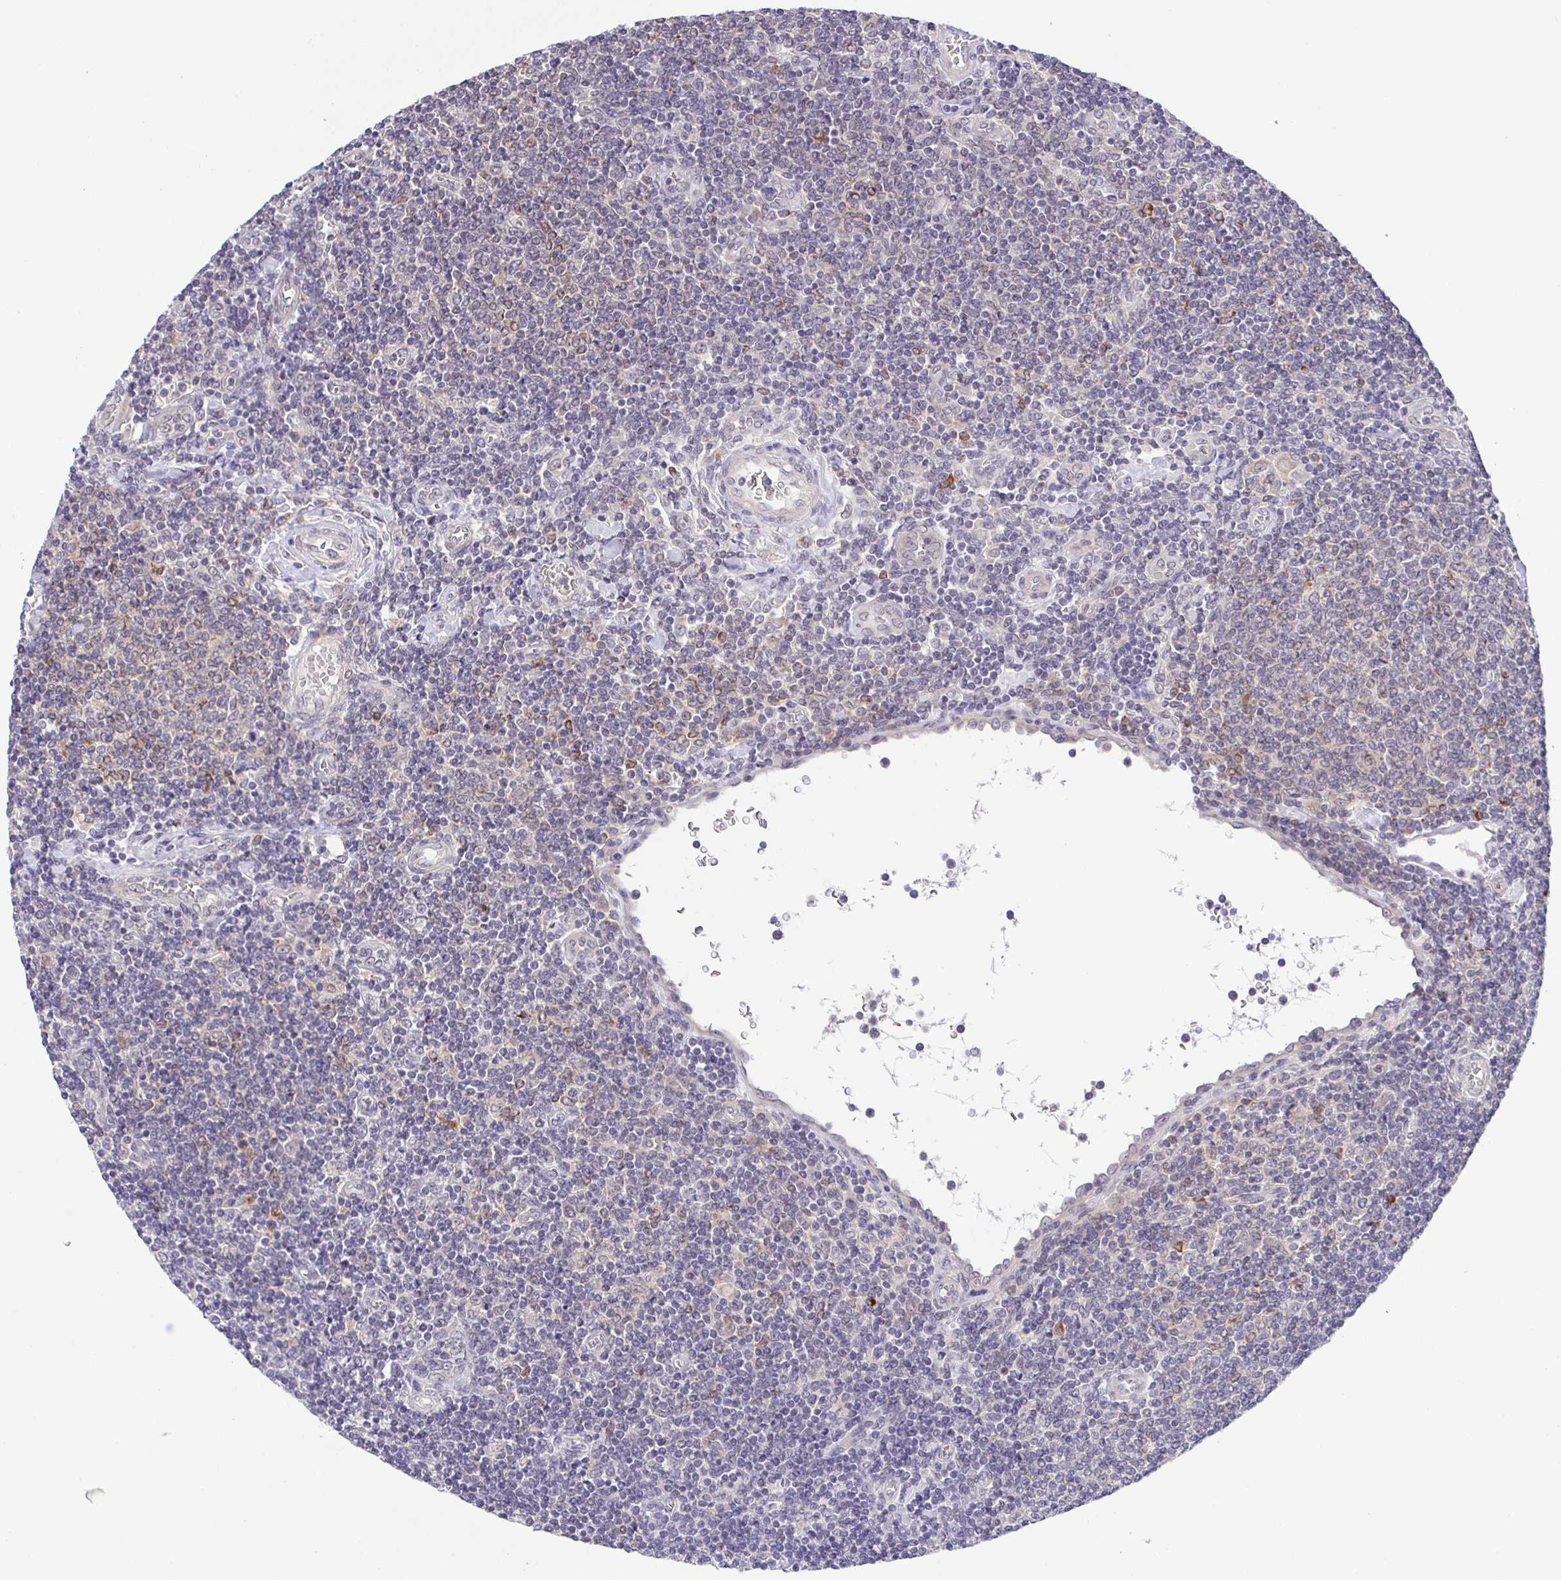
{"staining": {"intensity": "negative", "quantity": "none", "location": "none"}, "tissue": "lymphoma", "cell_type": "Tumor cells", "image_type": "cancer", "snomed": [{"axis": "morphology", "description": "Malignant lymphoma, non-Hodgkin's type, Low grade"}, {"axis": "topography", "description": "Lymph node"}], "caption": "Protein analysis of lymphoma exhibits no significant staining in tumor cells.", "gene": "BCL2L1", "patient": {"sex": "male", "age": 52}}